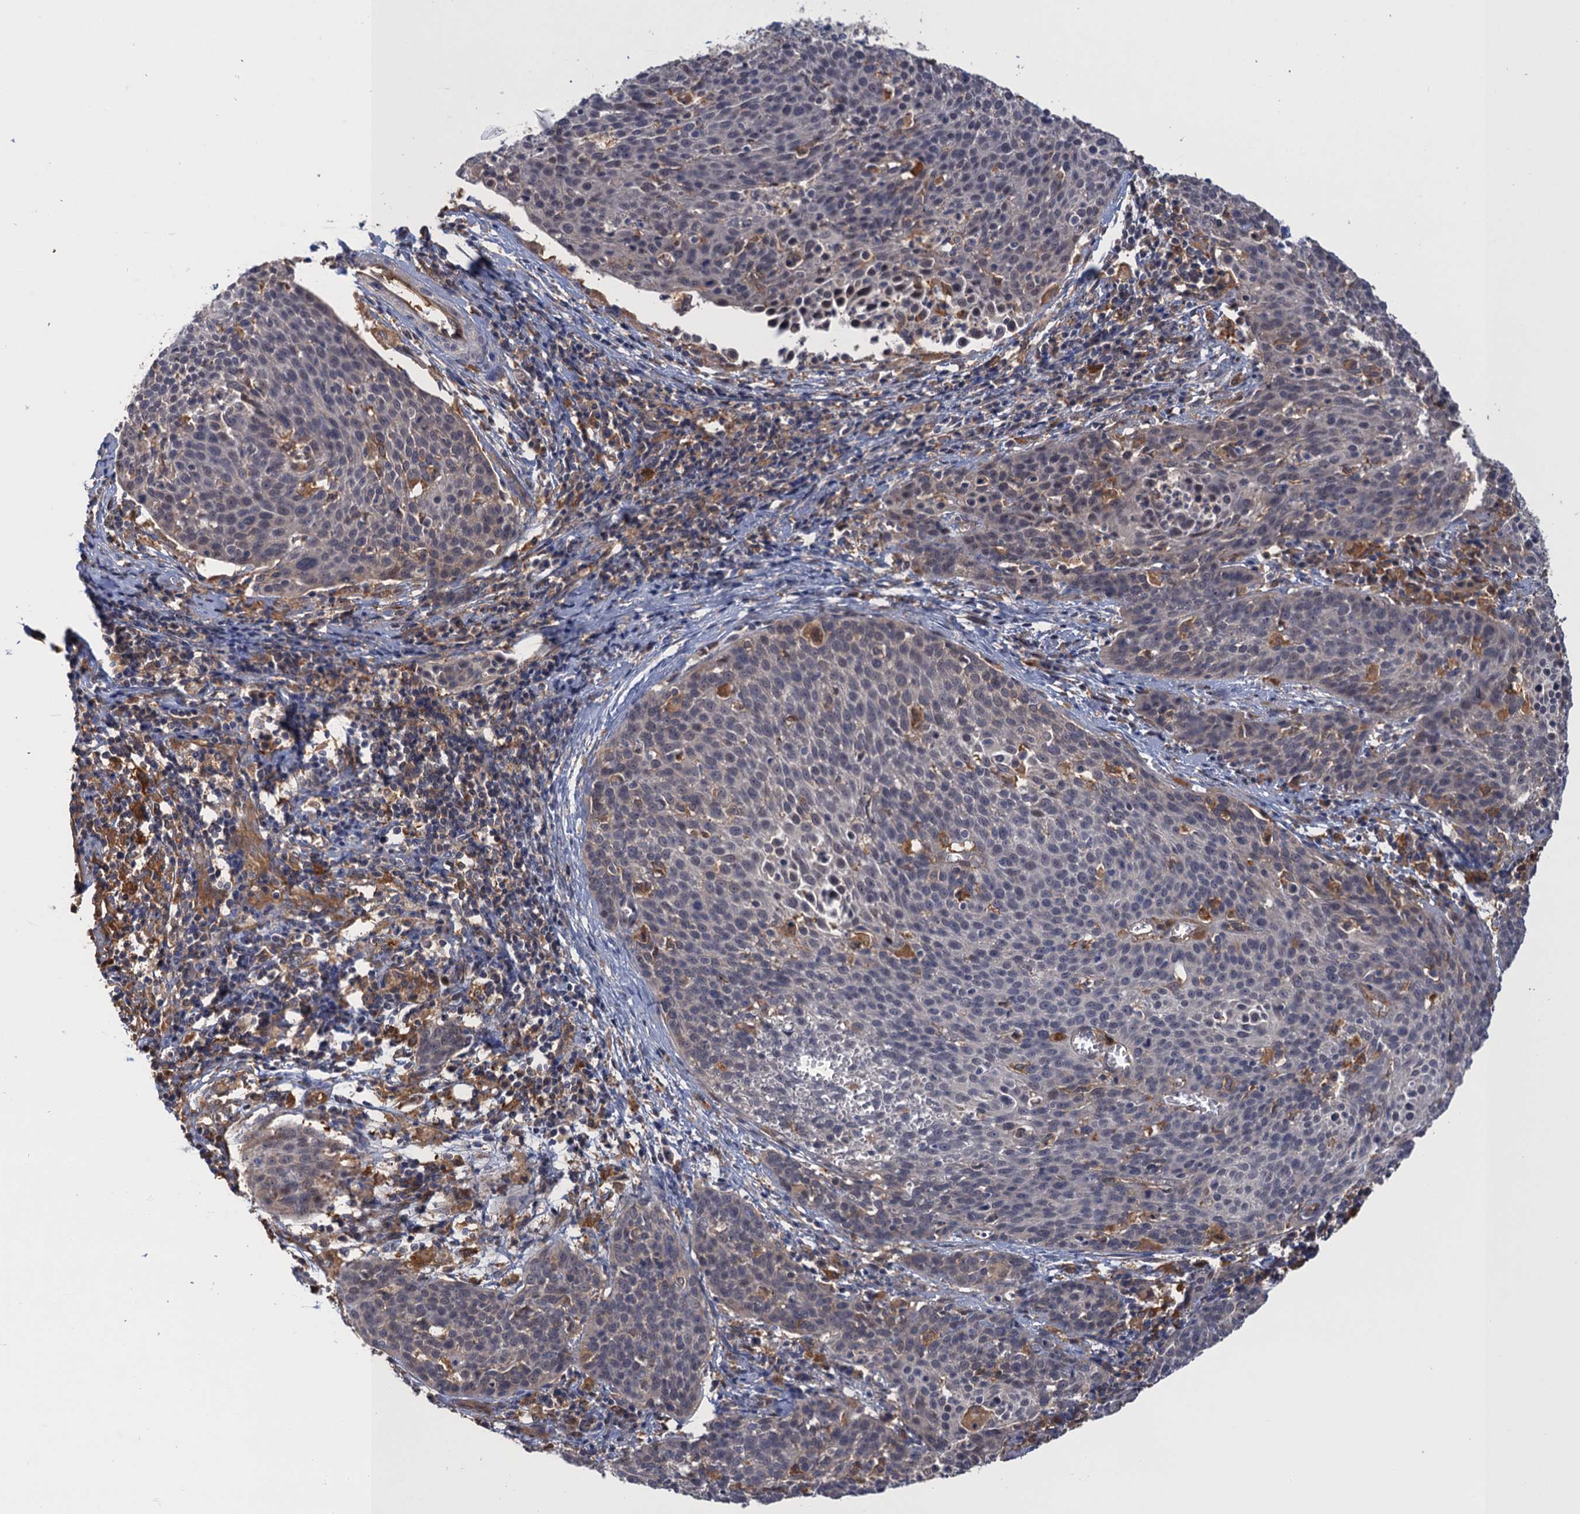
{"staining": {"intensity": "negative", "quantity": "none", "location": "none"}, "tissue": "cervical cancer", "cell_type": "Tumor cells", "image_type": "cancer", "snomed": [{"axis": "morphology", "description": "Squamous cell carcinoma, NOS"}, {"axis": "topography", "description": "Cervix"}], "caption": "A high-resolution photomicrograph shows immunohistochemistry (IHC) staining of cervical cancer (squamous cell carcinoma), which shows no significant expression in tumor cells.", "gene": "NEK8", "patient": {"sex": "female", "age": 38}}